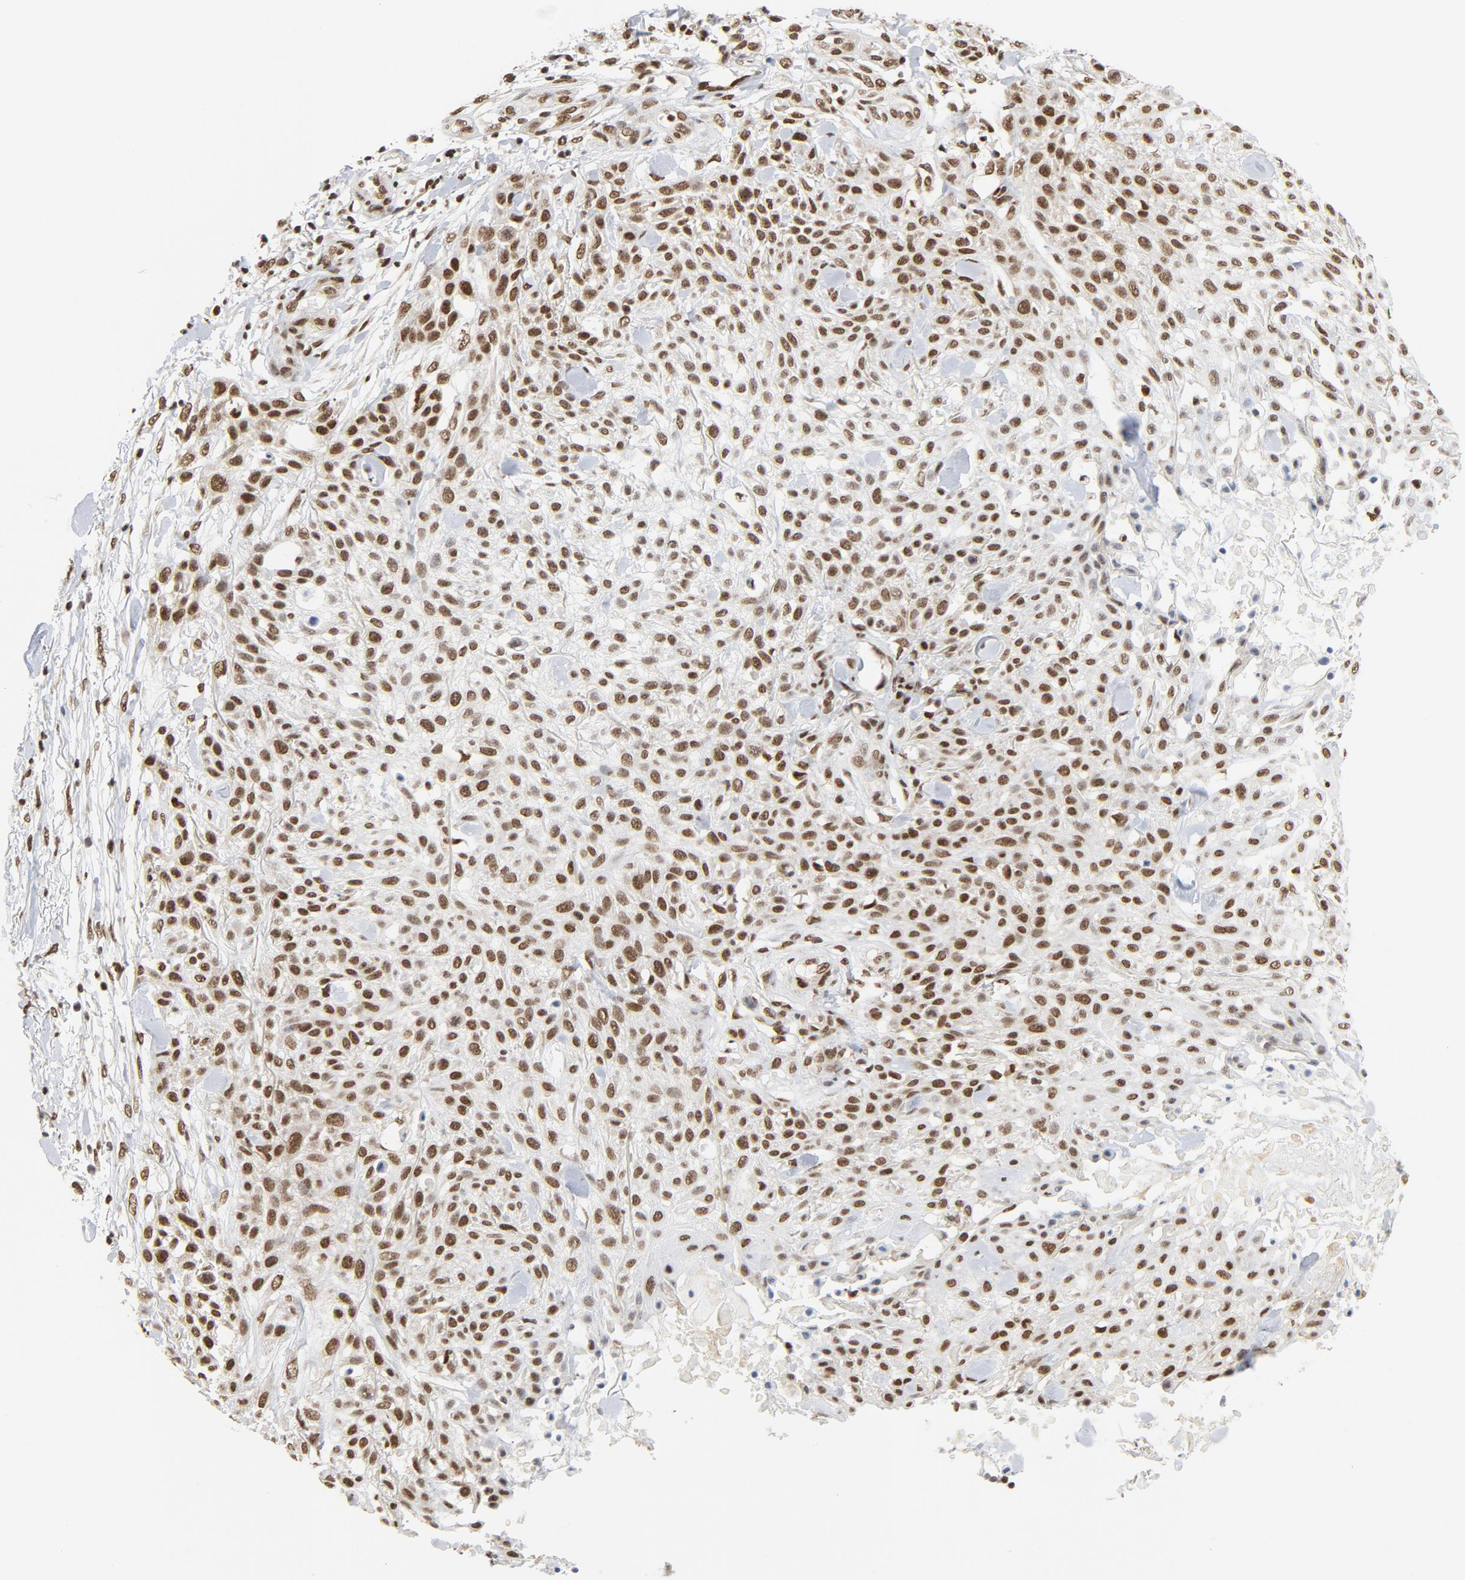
{"staining": {"intensity": "strong", "quantity": ">75%", "location": "nuclear"}, "tissue": "skin cancer", "cell_type": "Tumor cells", "image_type": "cancer", "snomed": [{"axis": "morphology", "description": "Squamous cell carcinoma, NOS"}, {"axis": "topography", "description": "Skin"}], "caption": "The histopathology image exhibits a brown stain indicating the presence of a protein in the nuclear of tumor cells in squamous cell carcinoma (skin).", "gene": "ERCC1", "patient": {"sex": "female", "age": 42}}